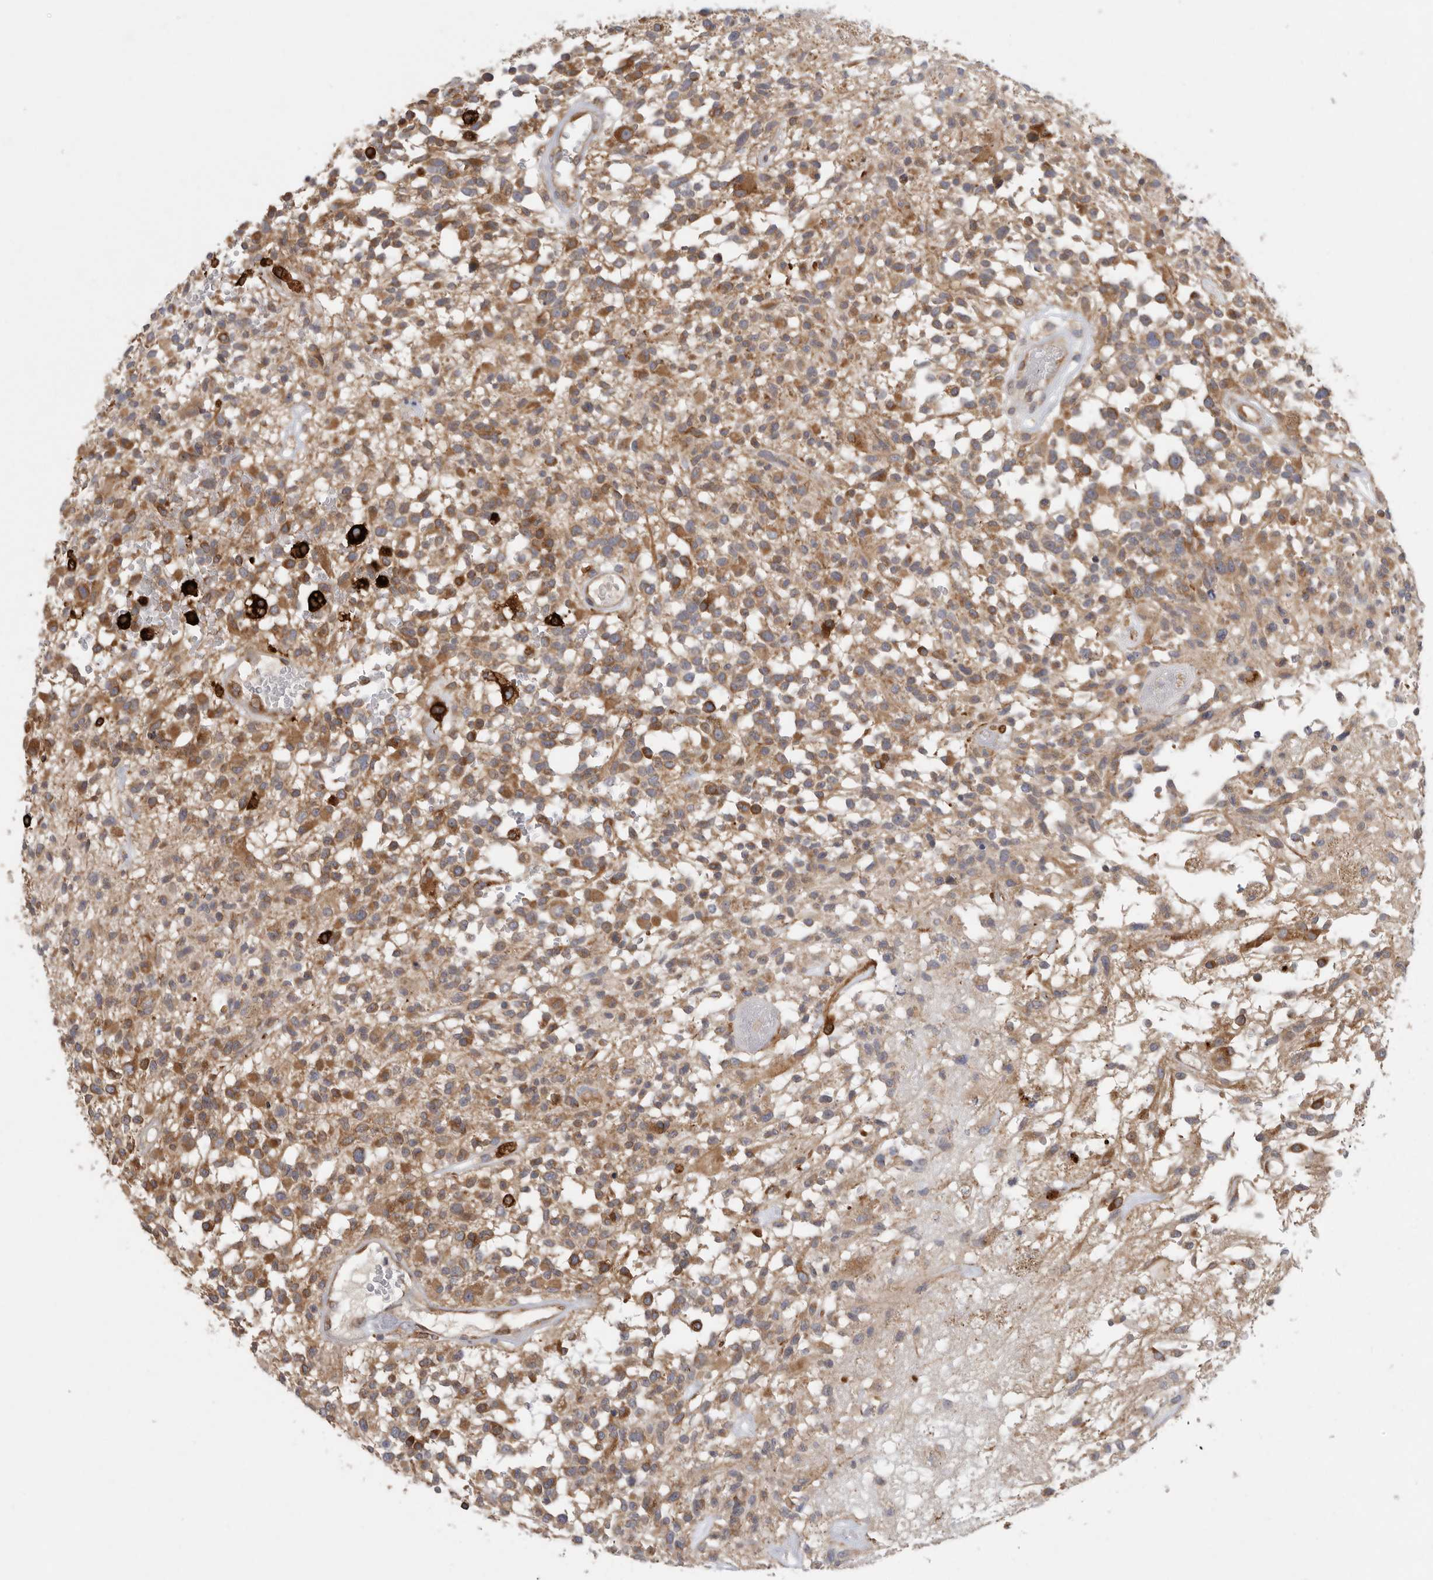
{"staining": {"intensity": "moderate", "quantity": ">75%", "location": "cytoplasmic/membranous"}, "tissue": "glioma", "cell_type": "Tumor cells", "image_type": "cancer", "snomed": [{"axis": "morphology", "description": "Glioma, malignant, High grade"}, {"axis": "morphology", "description": "Glioblastoma, NOS"}, {"axis": "topography", "description": "Brain"}], "caption": "Approximately >75% of tumor cells in glioblastoma demonstrate moderate cytoplasmic/membranous protein positivity as visualized by brown immunohistochemical staining.", "gene": "BCAP29", "patient": {"sex": "male", "age": 60}}